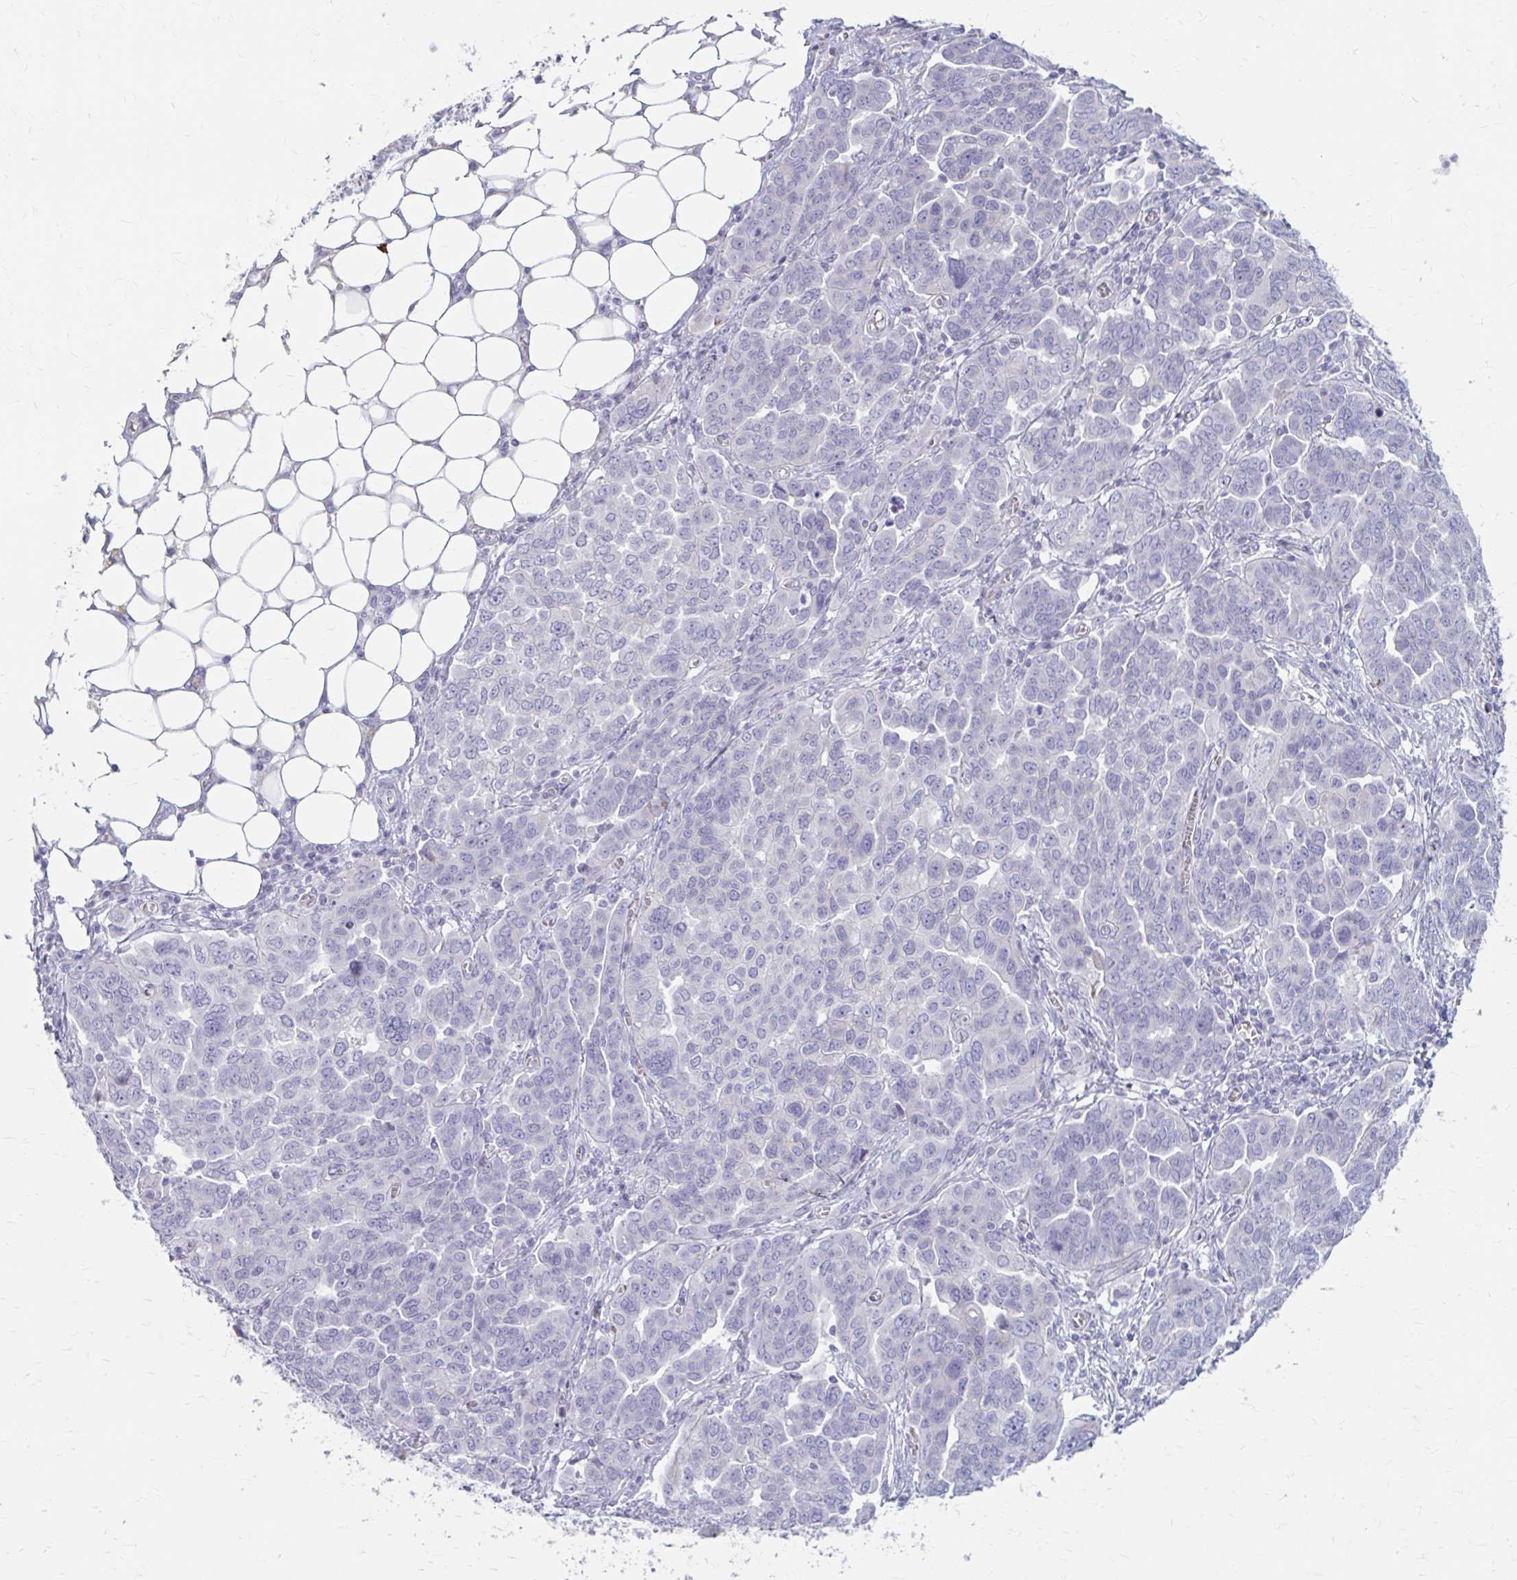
{"staining": {"intensity": "negative", "quantity": "none", "location": "none"}, "tissue": "ovarian cancer", "cell_type": "Tumor cells", "image_type": "cancer", "snomed": [{"axis": "morphology", "description": "Cystadenocarcinoma, serous, NOS"}, {"axis": "topography", "description": "Ovary"}], "caption": "The IHC micrograph has no significant positivity in tumor cells of serous cystadenocarcinoma (ovarian) tissue.", "gene": "MSMO1", "patient": {"sex": "female", "age": 59}}